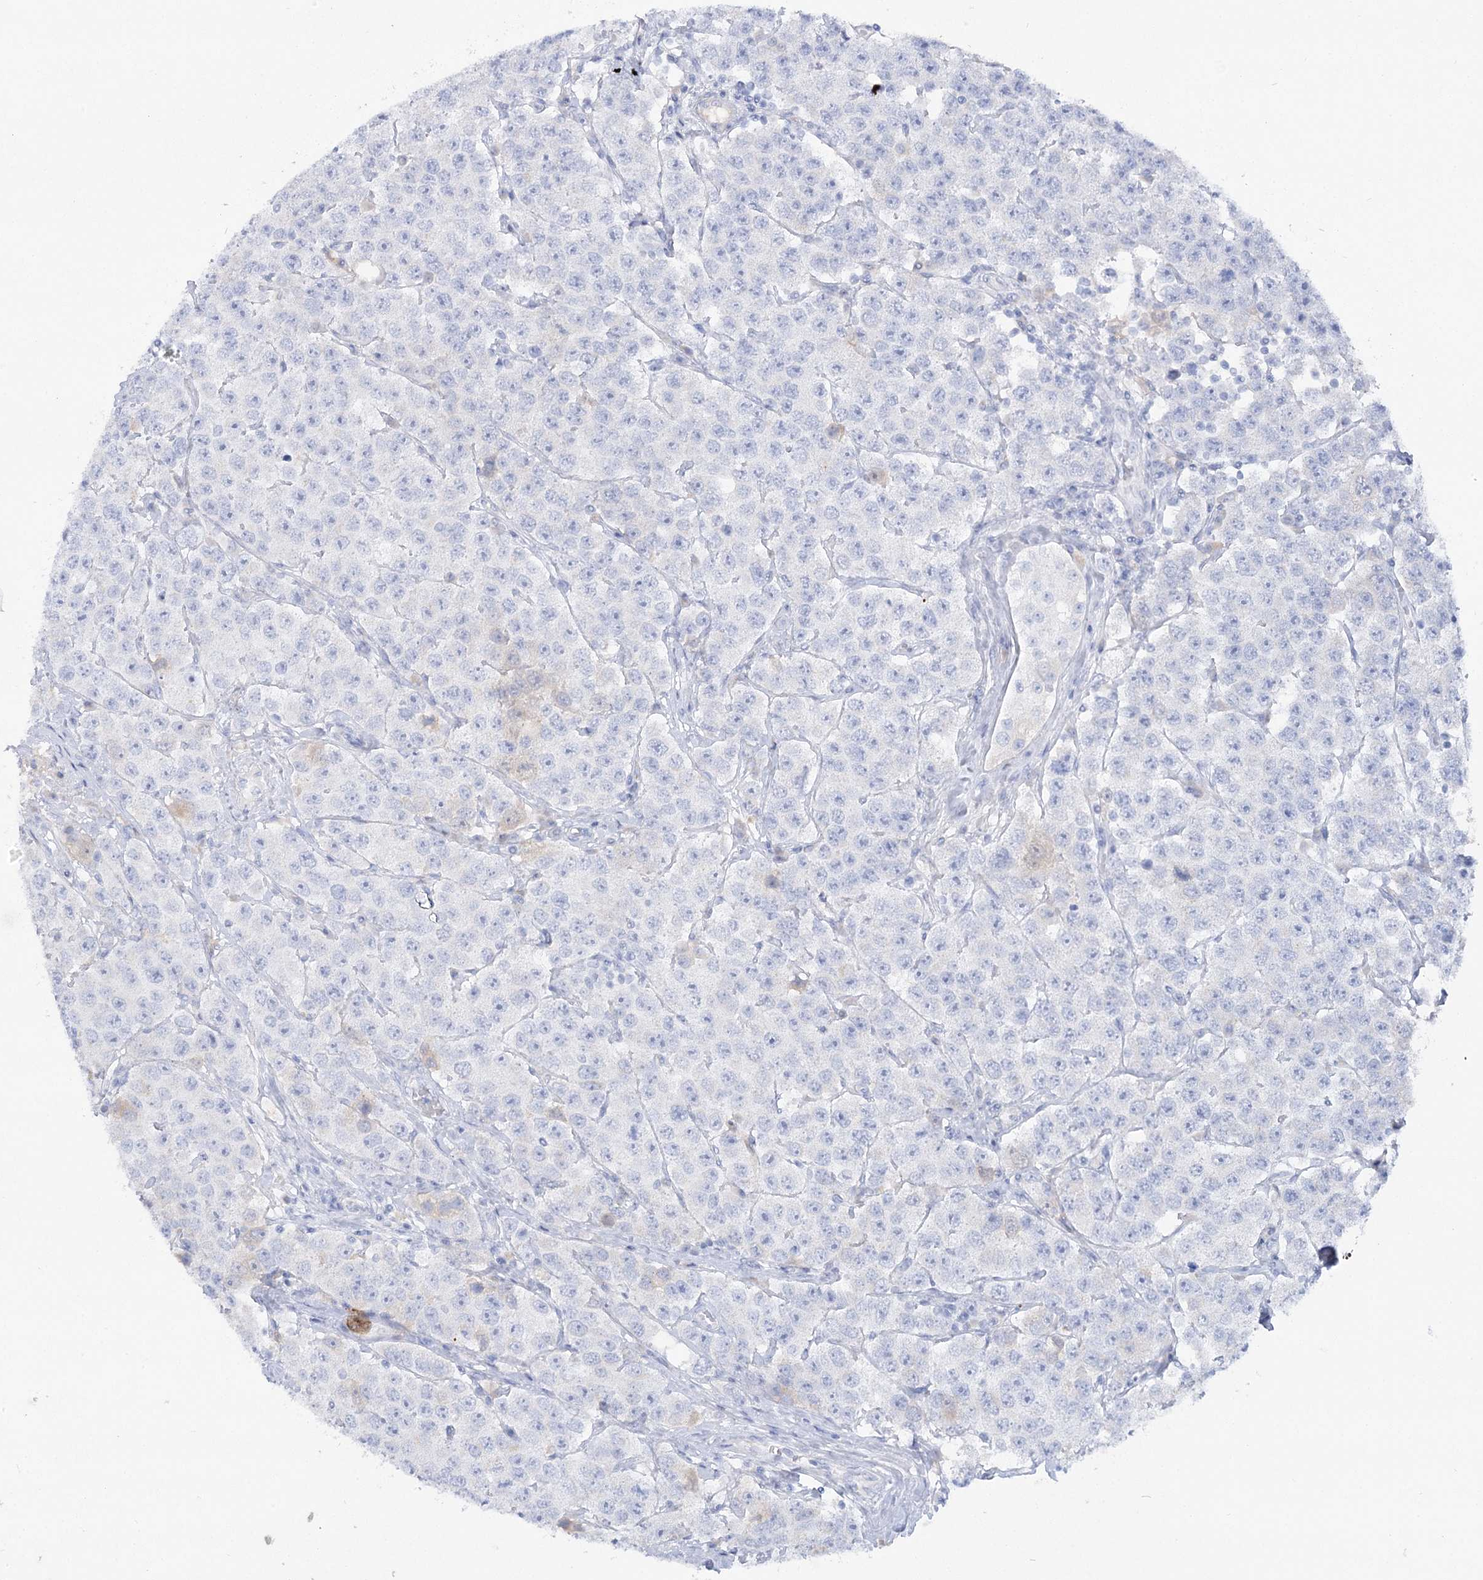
{"staining": {"intensity": "weak", "quantity": "<25%", "location": "cytoplasmic/membranous"}, "tissue": "testis cancer", "cell_type": "Tumor cells", "image_type": "cancer", "snomed": [{"axis": "morphology", "description": "Seminoma, NOS"}, {"axis": "topography", "description": "Testis"}], "caption": "The histopathology image exhibits no staining of tumor cells in testis cancer (seminoma).", "gene": "GBF1", "patient": {"sex": "male", "age": 28}}